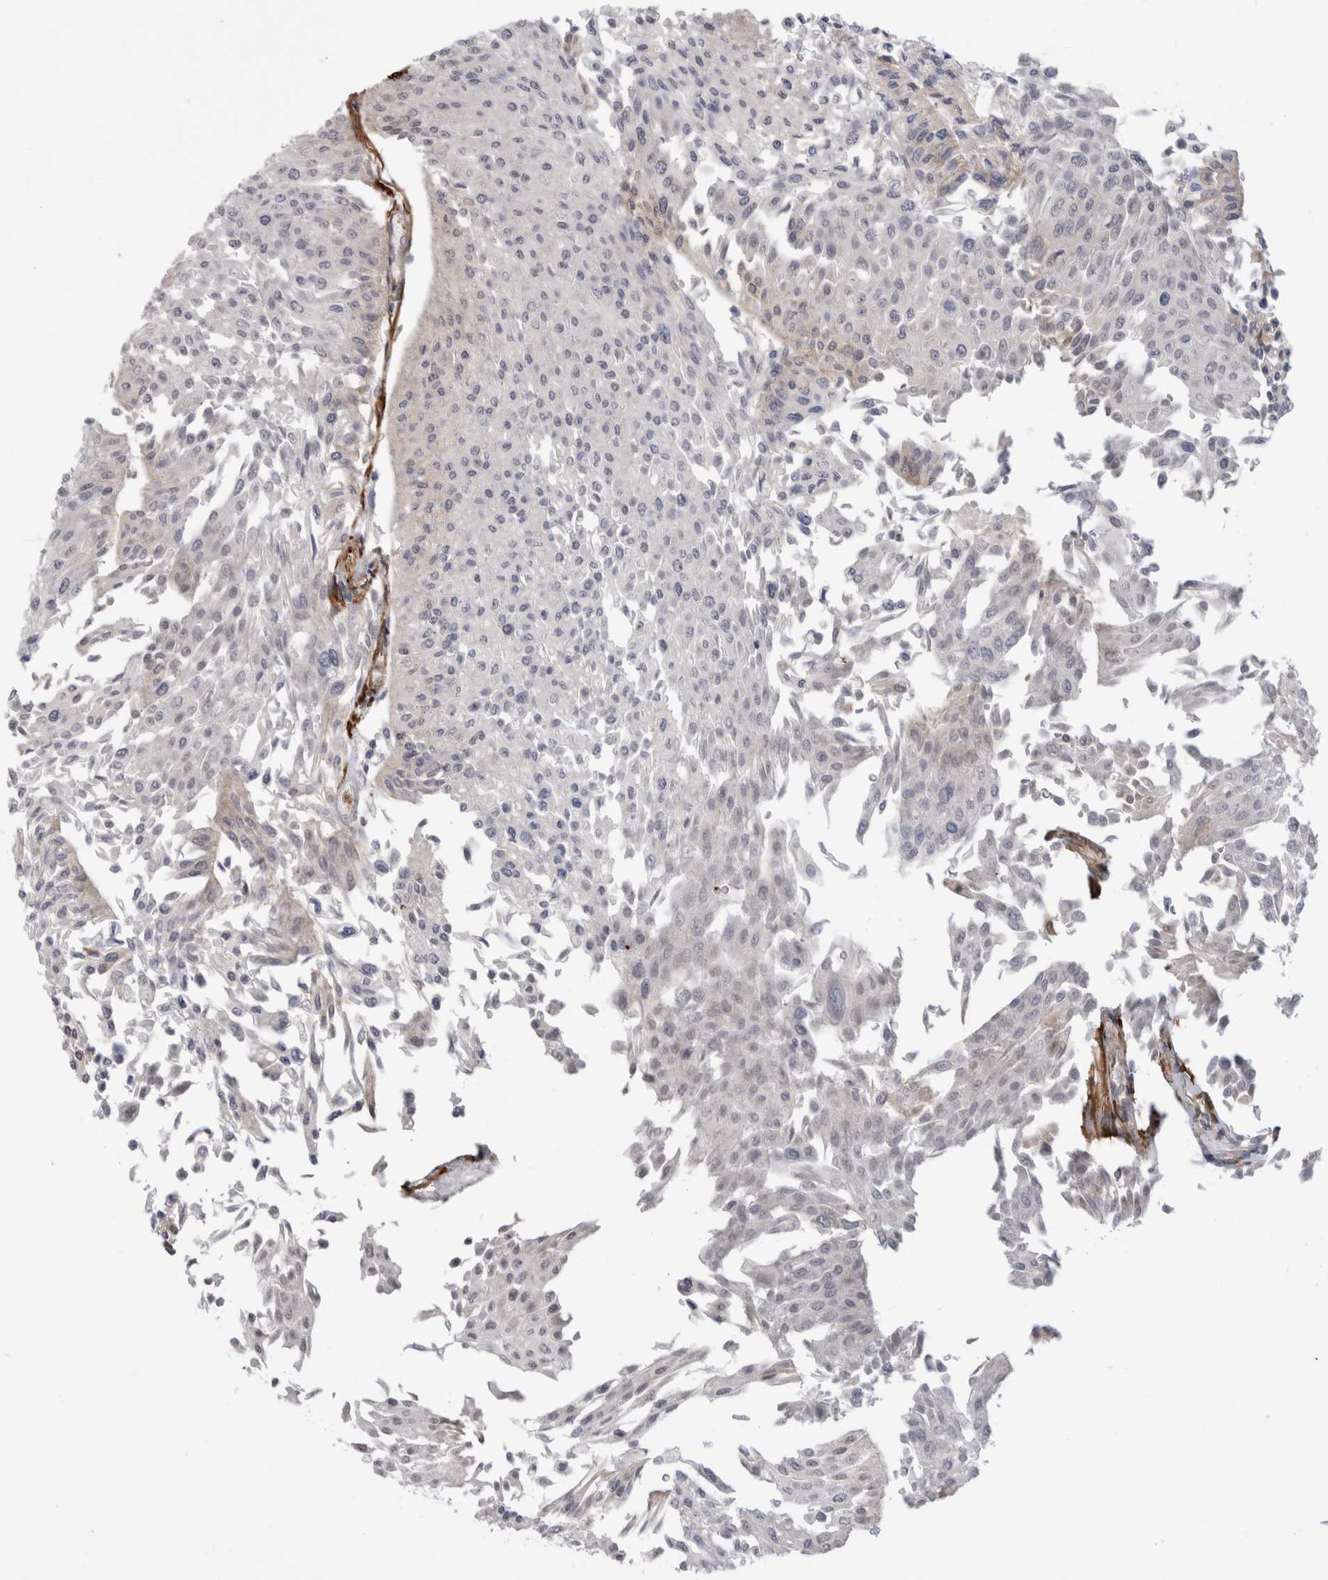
{"staining": {"intensity": "weak", "quantity": "25%-75%", "location": "cytoplasmic/membranous"}, "tissue": "urothelial cancer", "cell_type": "Tumor cells", "image_type": "cancer", "snomed": [{"axis": "morphology", "description": "Urothelial carcinoma, Low grade"}, {"axis": "topography", "description": "Urinary bladder"}], "caption": "The micrograph shows staining of low-grade urothelial carcinoma, revealing weak cytoplasmic/membranous protein expression (brown color) within tumor cells. The staining was performed using DAB, with brown indicating positive protein expression. Nuclei are stained blue with hematoxylin.", "gene": "EPRS1", "patient": {"sex": "male", "age": 67}}